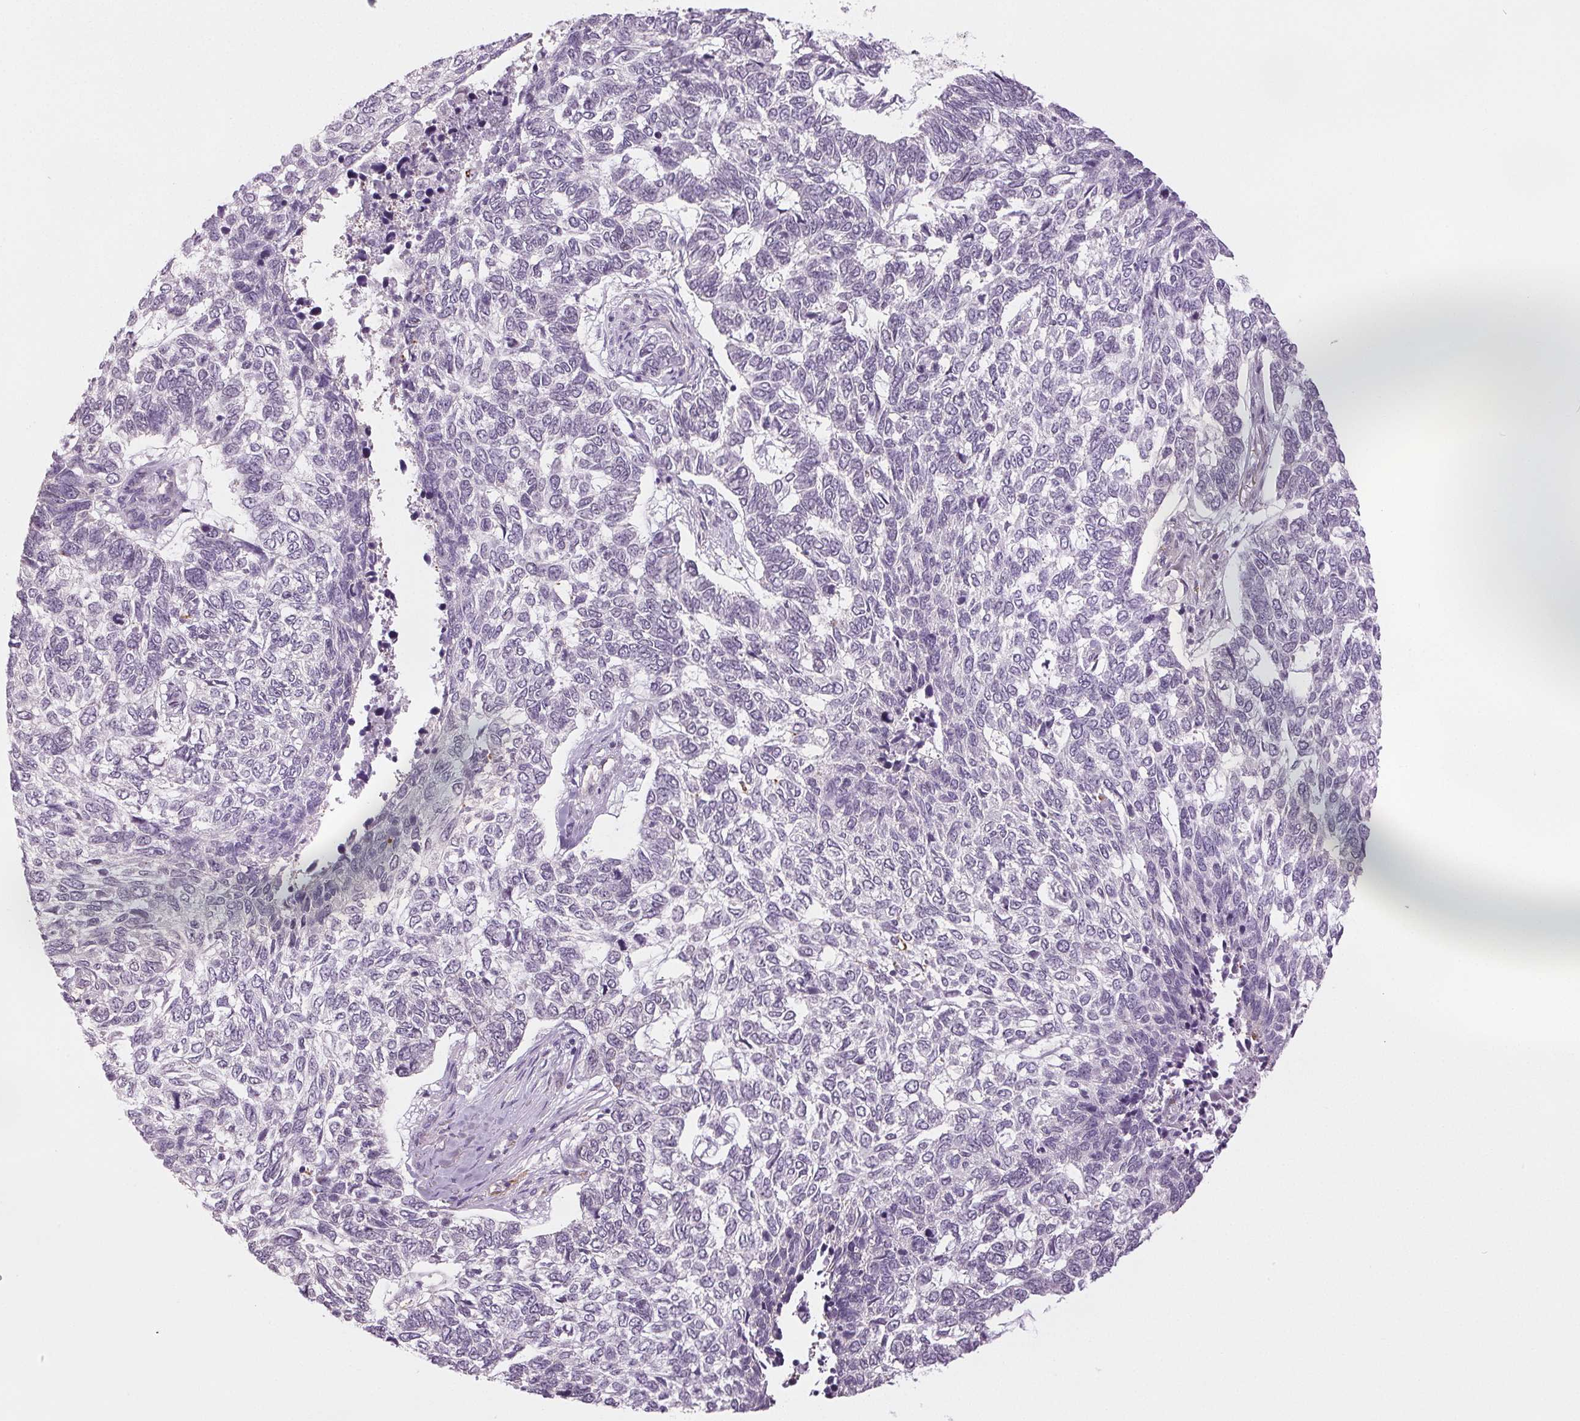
{"staining": {"intensity": "negative", "quantity": "none", "location": "none"}, "tissue": "skin cancer", "cell_type": "Tumor cells", "image_type": "cancer", "snomed": [{"axis": "morphology", "description": "Basal cell carcinoma"}, {"axis": "topography", "description": "Skin"}], "caption": "Immunohistochemistry (IHC) of human skin basal cell carcinoma shows no positivity in tumor cells.", "gene": "DNAJC6", "patient": {"sex": "female", "age": 65}}